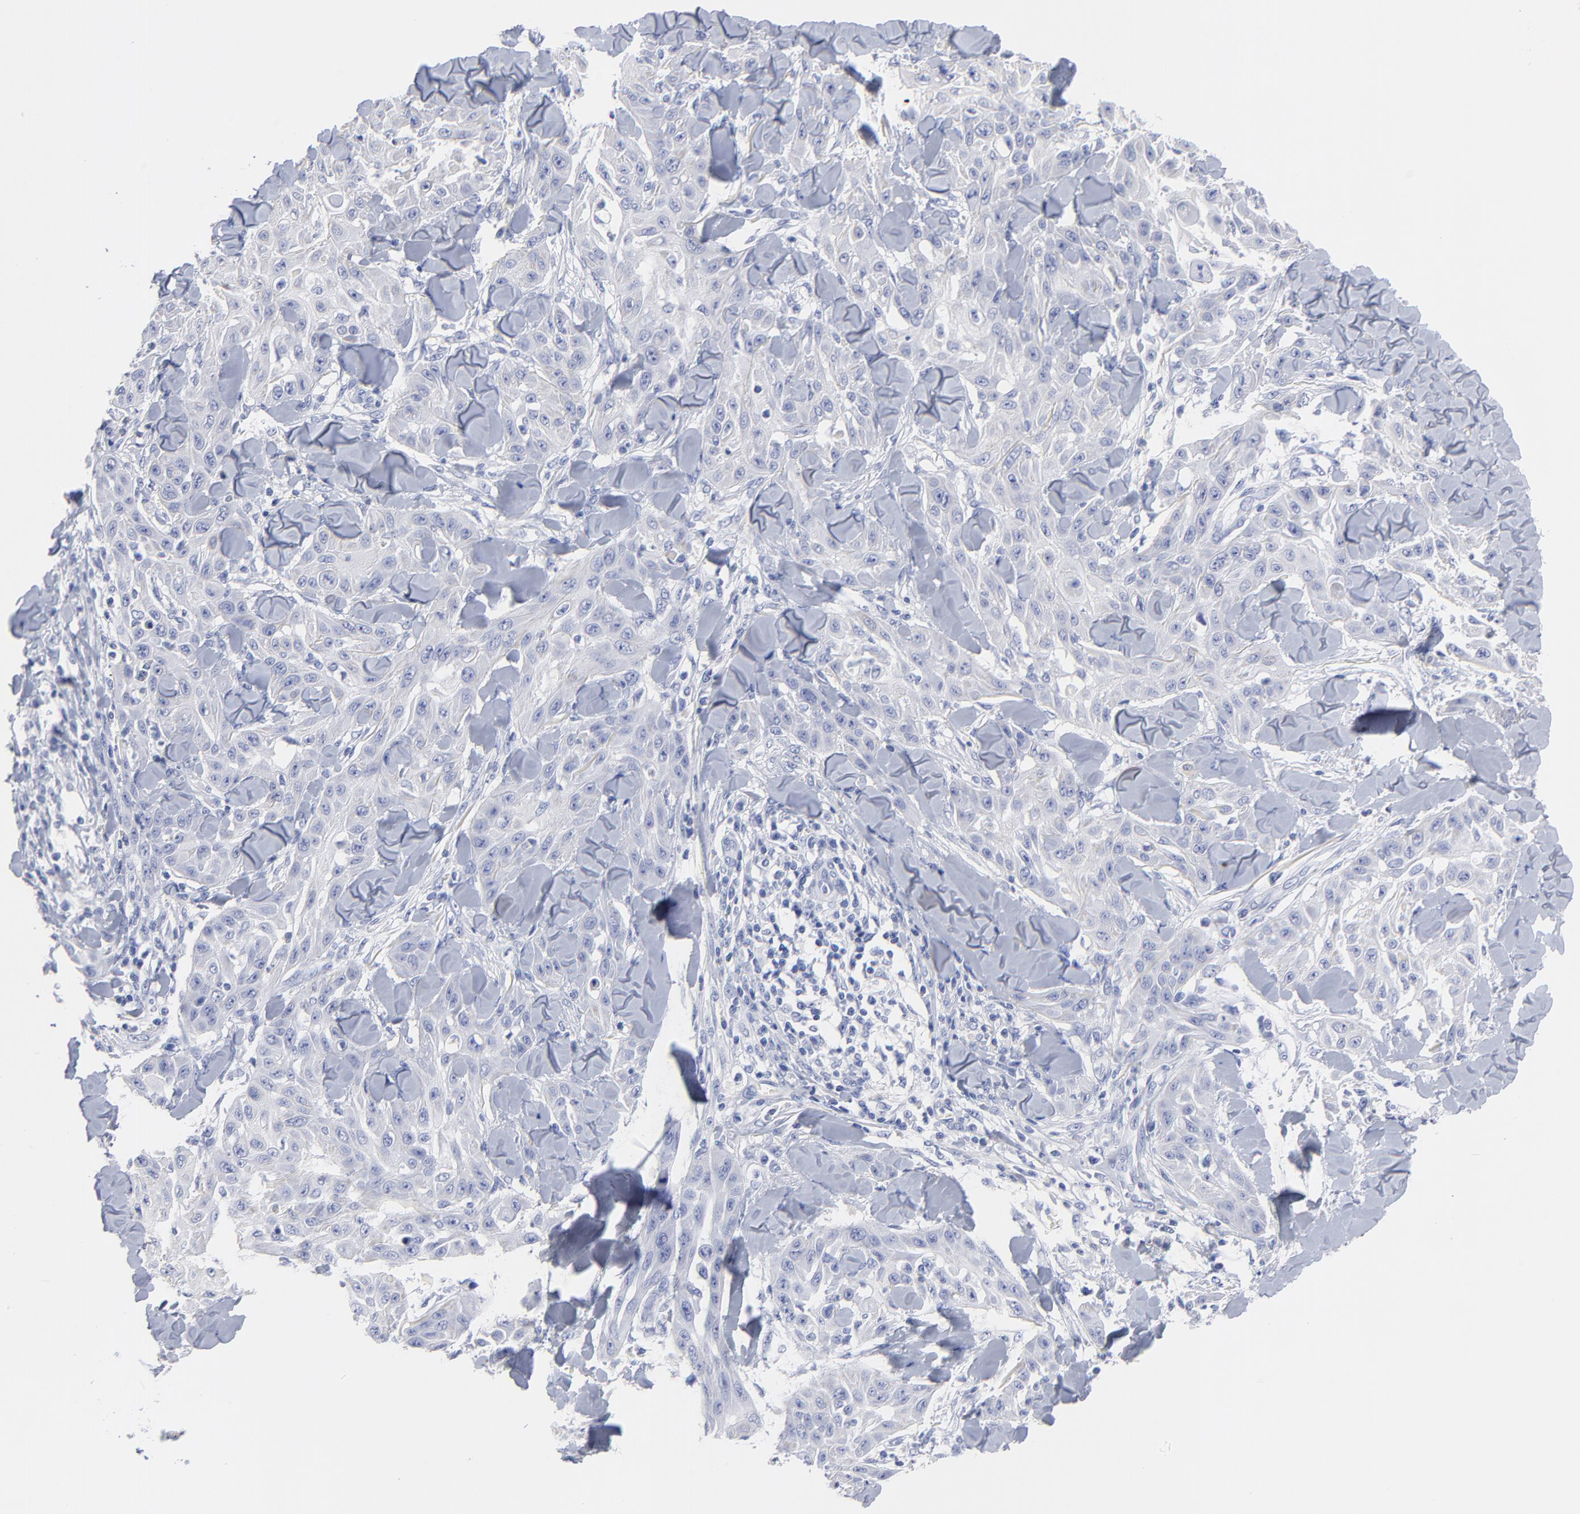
{"staining": {"intensity": "negative", "quantity": "none", "location": "none"}, "tissue": "skin cancer", "cell_type": "Tumor cells", "image_type": "cancer", "snomed": [{"axis": "morphology", "description": "Squamous cell carcinoma, NOS"}, {"axis": "topography", "description": "Skin"}], "caption": "A micrograph of human skin cancer is negative for staining in tumor cells.", "gene": "ACY1", "patient": {"sex": "male", "age": 24}}